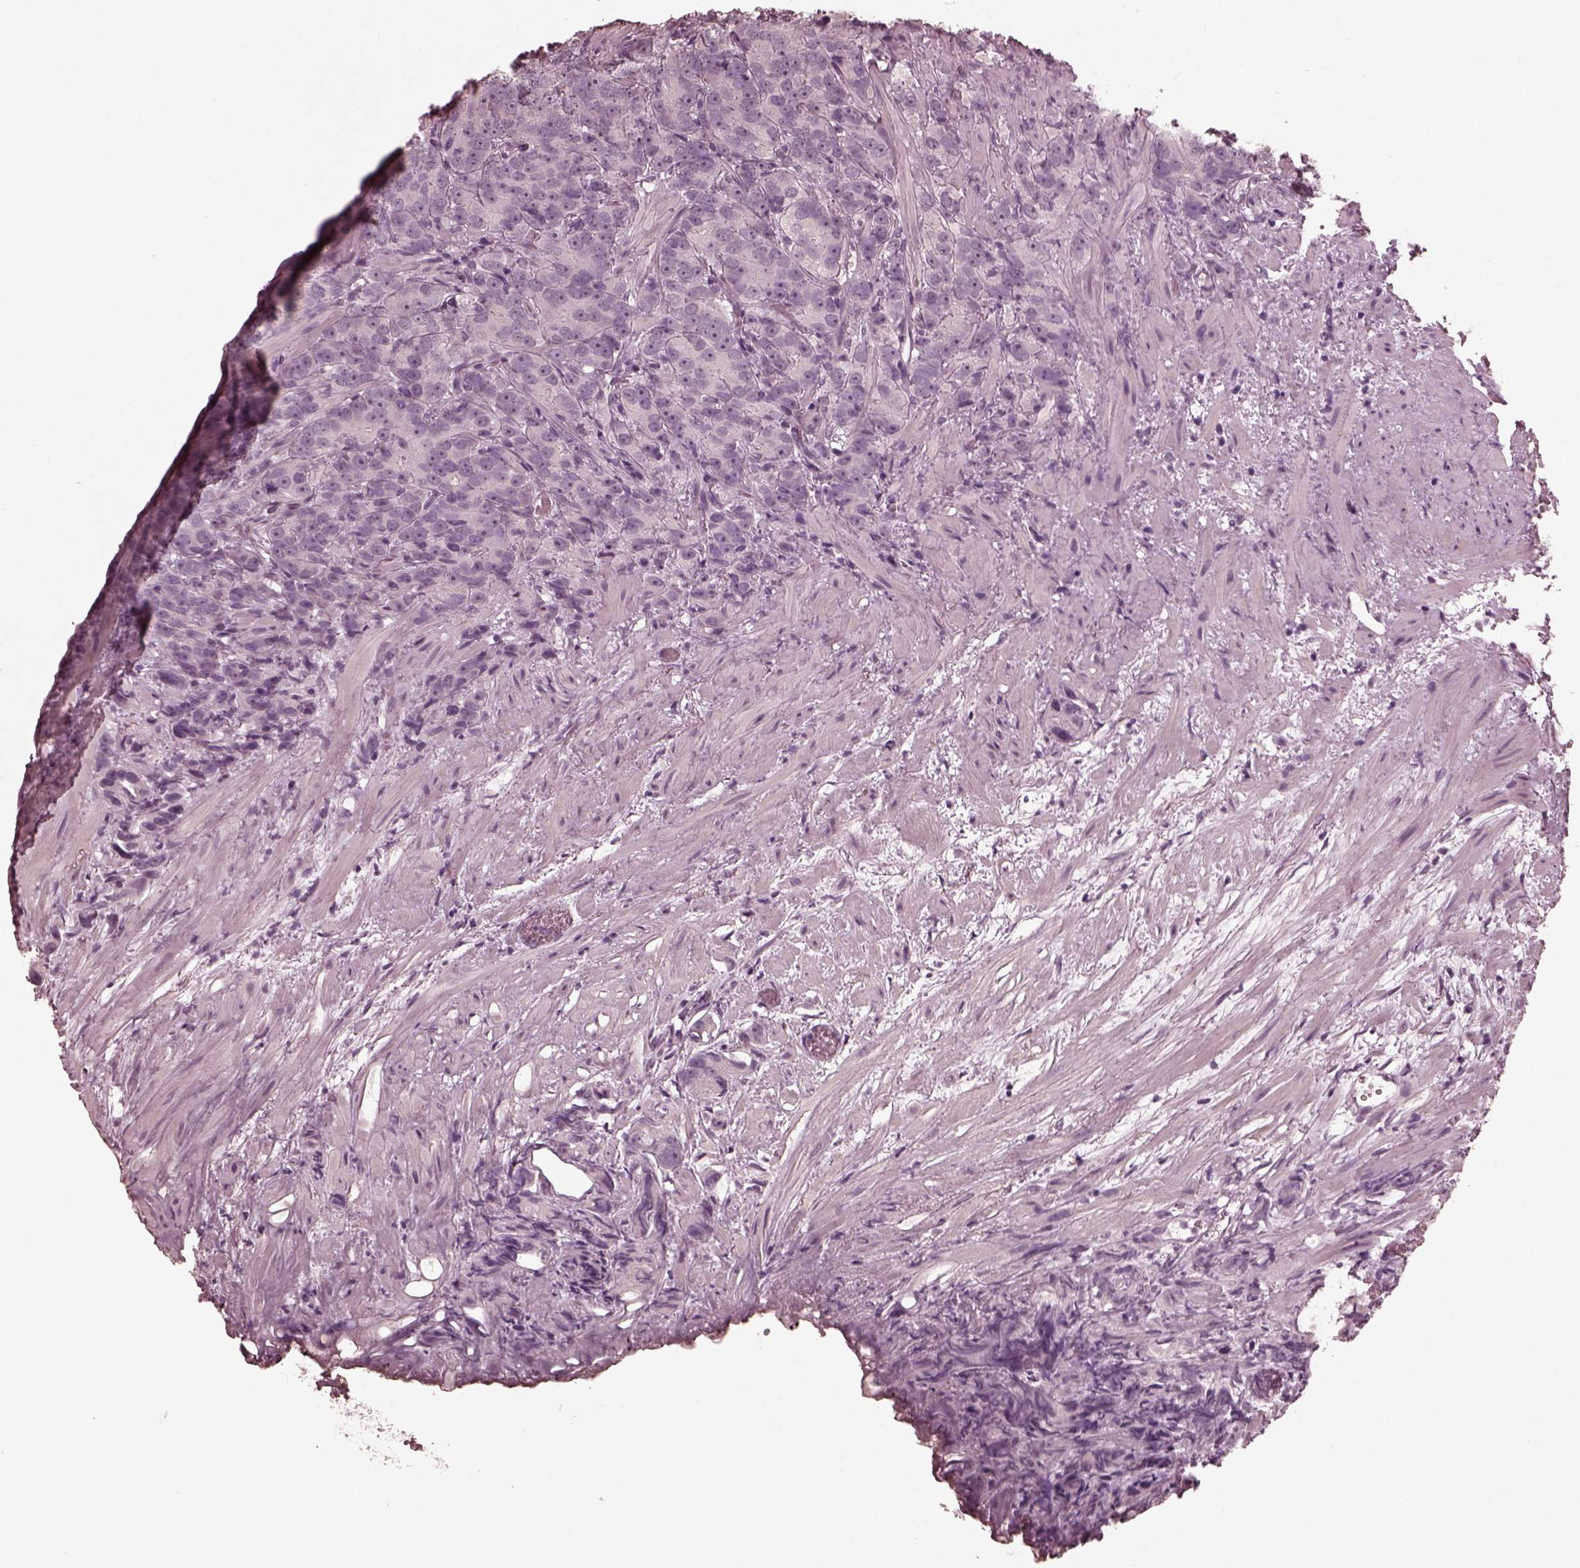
{"staining": {"intensity": "negative", "quantity": "none", "location": "none"}, "tissue": "prostate cancer", "cell_type": "Tumor cells", "image_type": "cancer", "snomed": [{"axis": "morphology", "description": "Adenocarcinoma, High grade"}, {"axis": "topography", "description": "Prostate"}], "caption": "An image of high-grade adenocarcinoma (prostate) stained for a protein demonstrates no brown staining in tumor cells.", "gene": "CGA", "patient": {"sex": "male", "age": 90}}